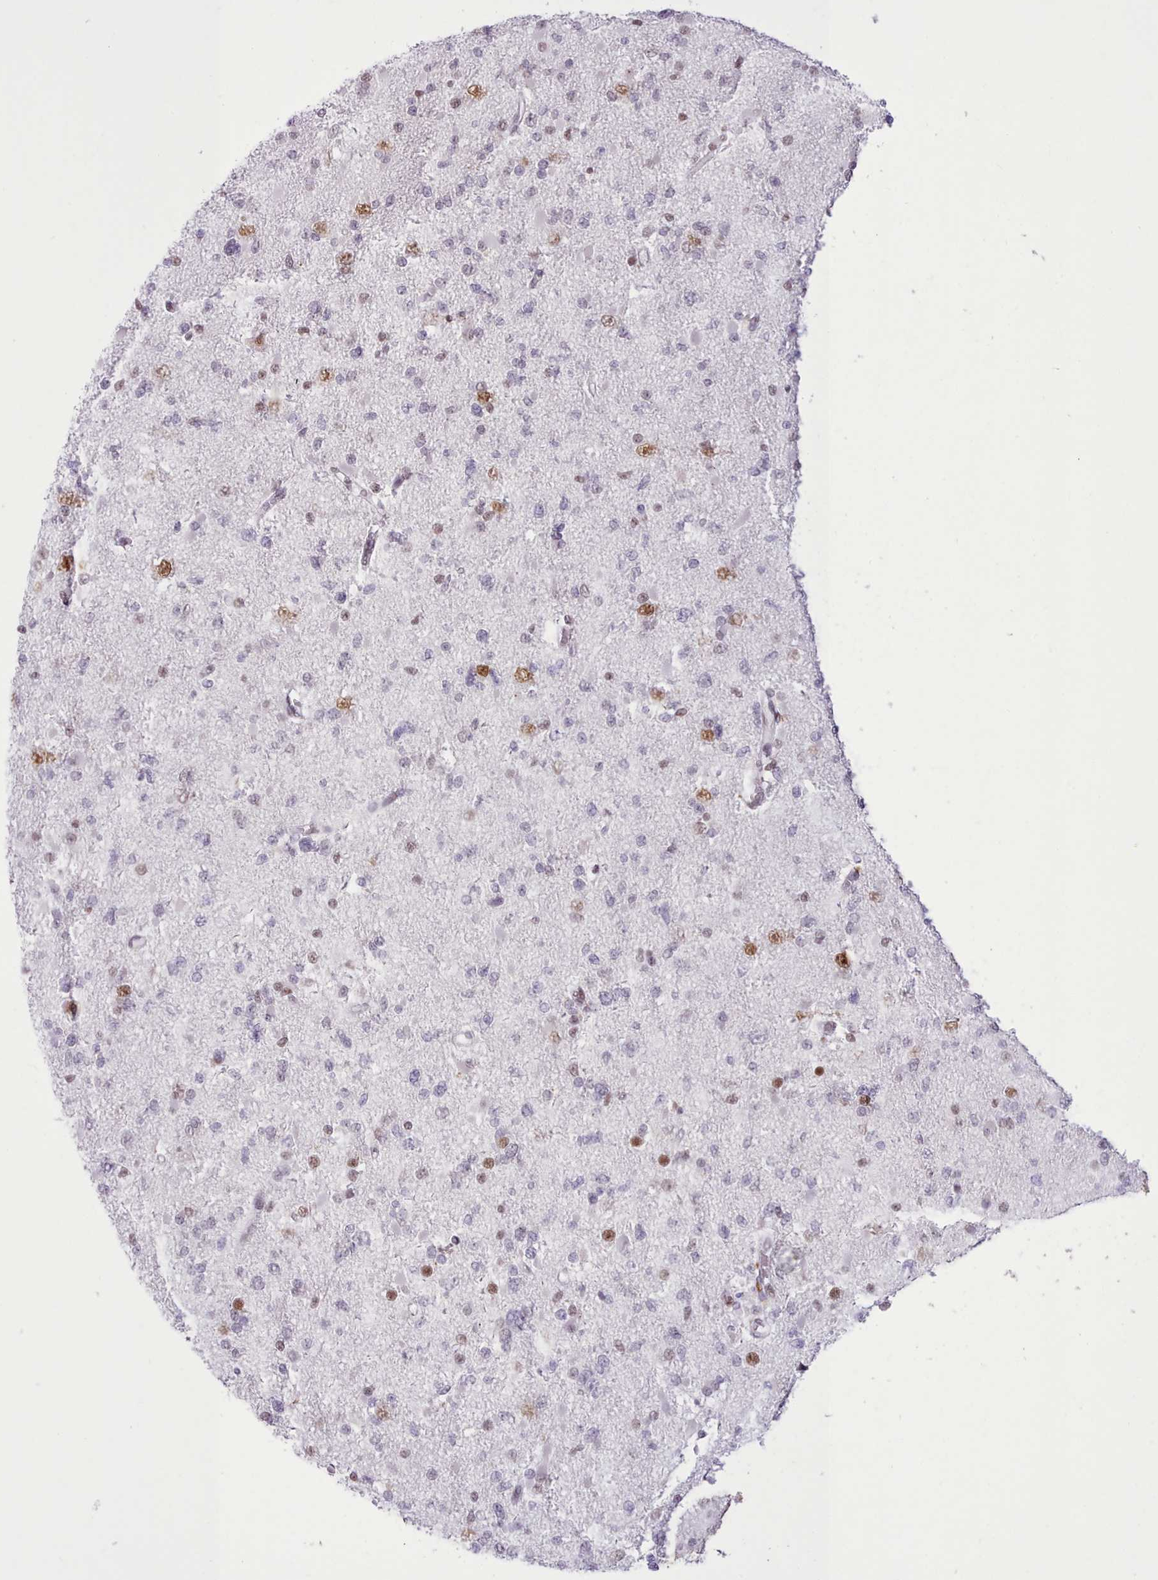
{"staining": {"intensity": "negative", "quantity": "none", "location": "none"}, "tissue": "glioma", "cell_type": "Tumor cells", "image_type": "cancer", "snomed": [{"axis": "morphology", "description": "Glioma, malignant, Low grade"}, {"axis": "topography", "description": "Brain"}], "caption": "DAB immunohistochemical staining of human low-grade glioma (malignant) displays no significant expression in tumor cells. (IHC, brightfield microscopy, high magnification).", "gene": "TAF15", "patient": {"sex": "female", "age": 22}}